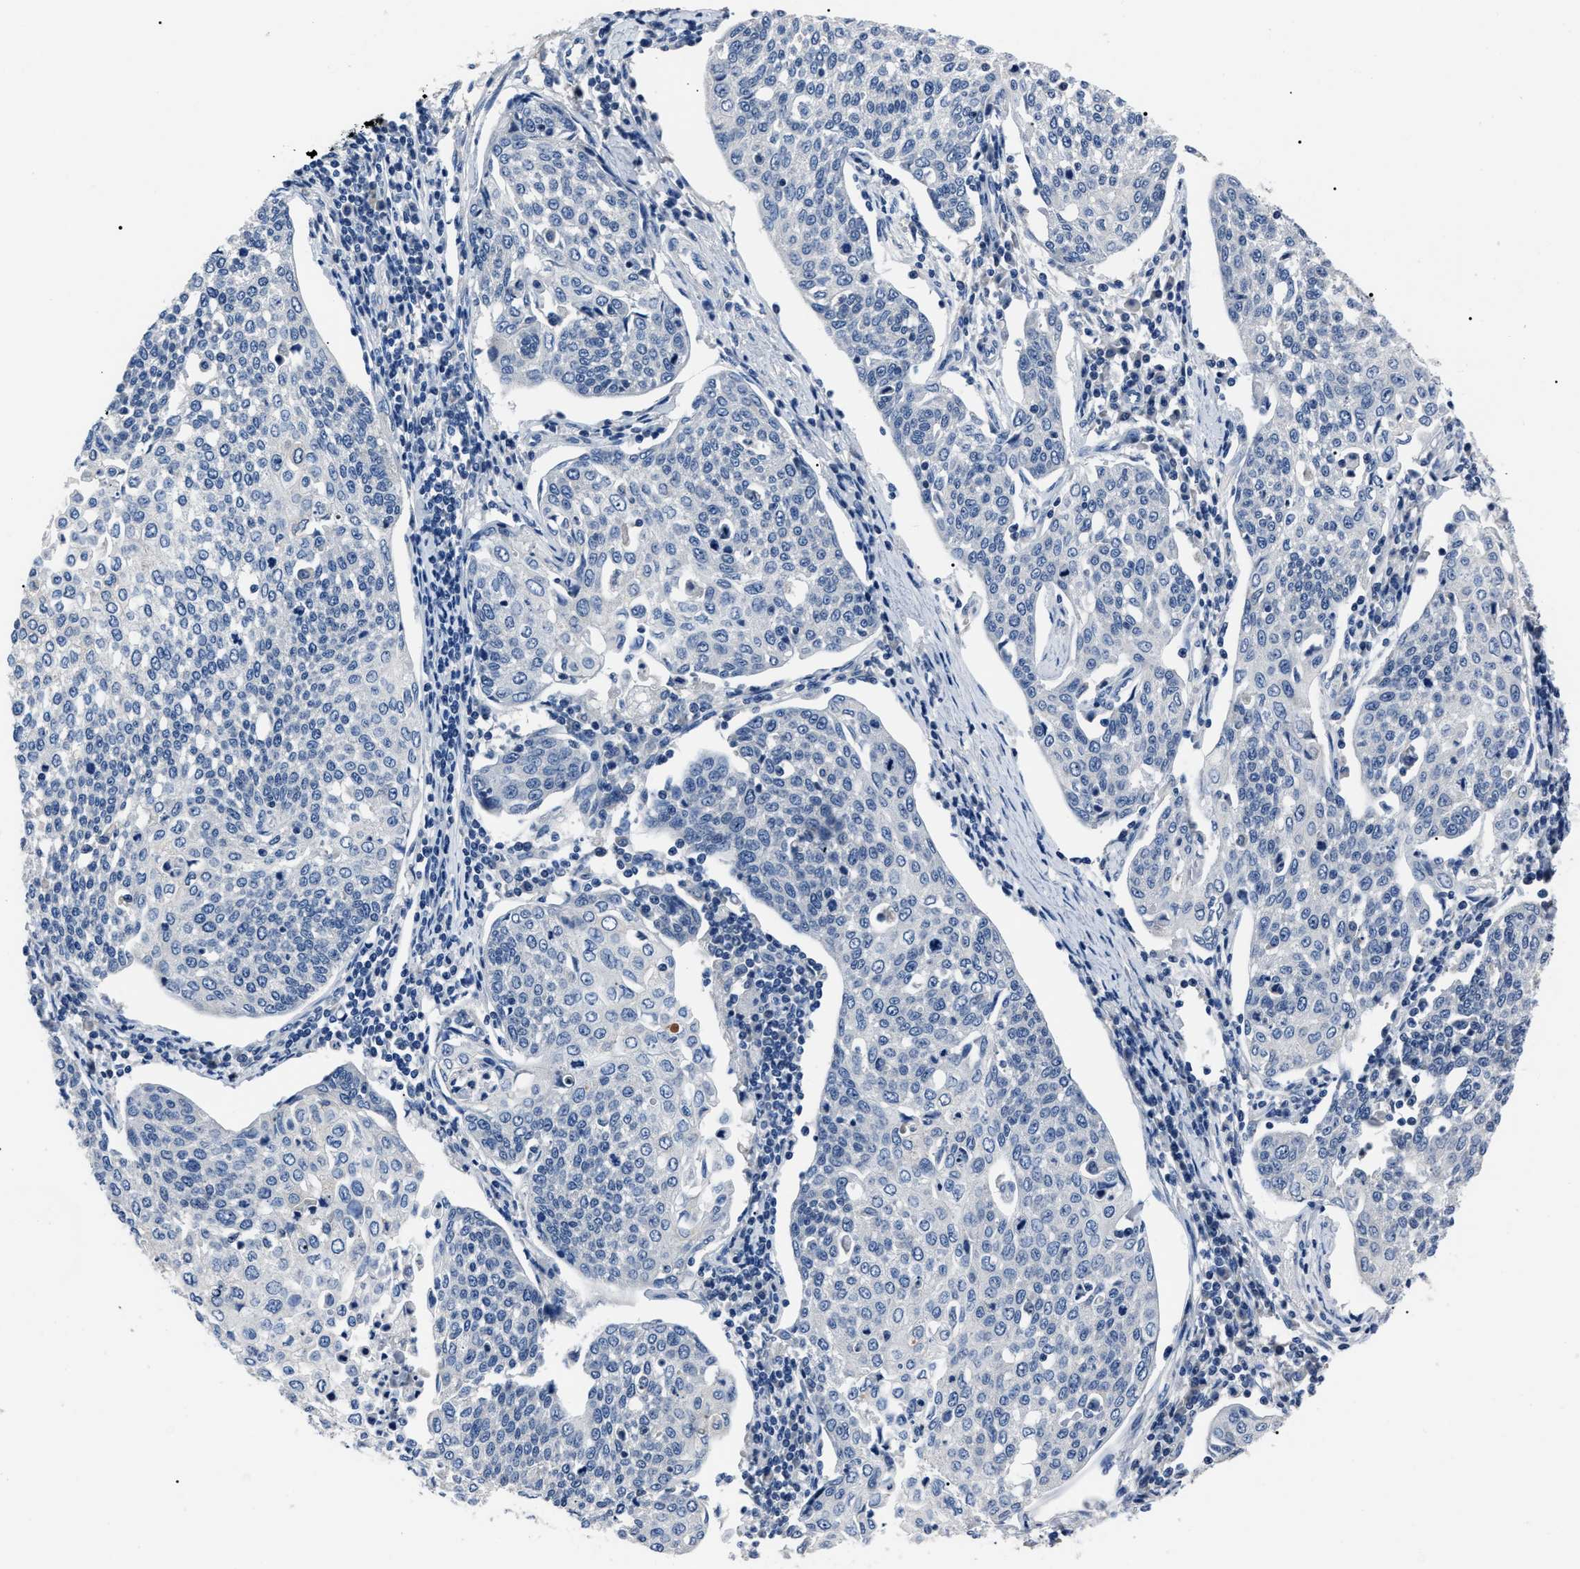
{"staining": {"intensity": "negative", "quantity": "none", "location": "none"}, "tissue": "cervical cancer", "cell_type": "Tumor cells", "image_type": "cancer", "snomed": [{"axis": "morphology", "description": "Squamous cell carcinoma, NOS"}, {"axis": "topography", "description": "Cervix"}], "caption": "Histopathology image shows no significant protein expression in tumor cells of squamous cell carcinoma (cervical). (DAB (3,3'-diaminobenzidine) immunohistochemistry with hematoxylin counter stain).", "gene": "LRWD1", "patient": {"sex": "female", "age": 34}}